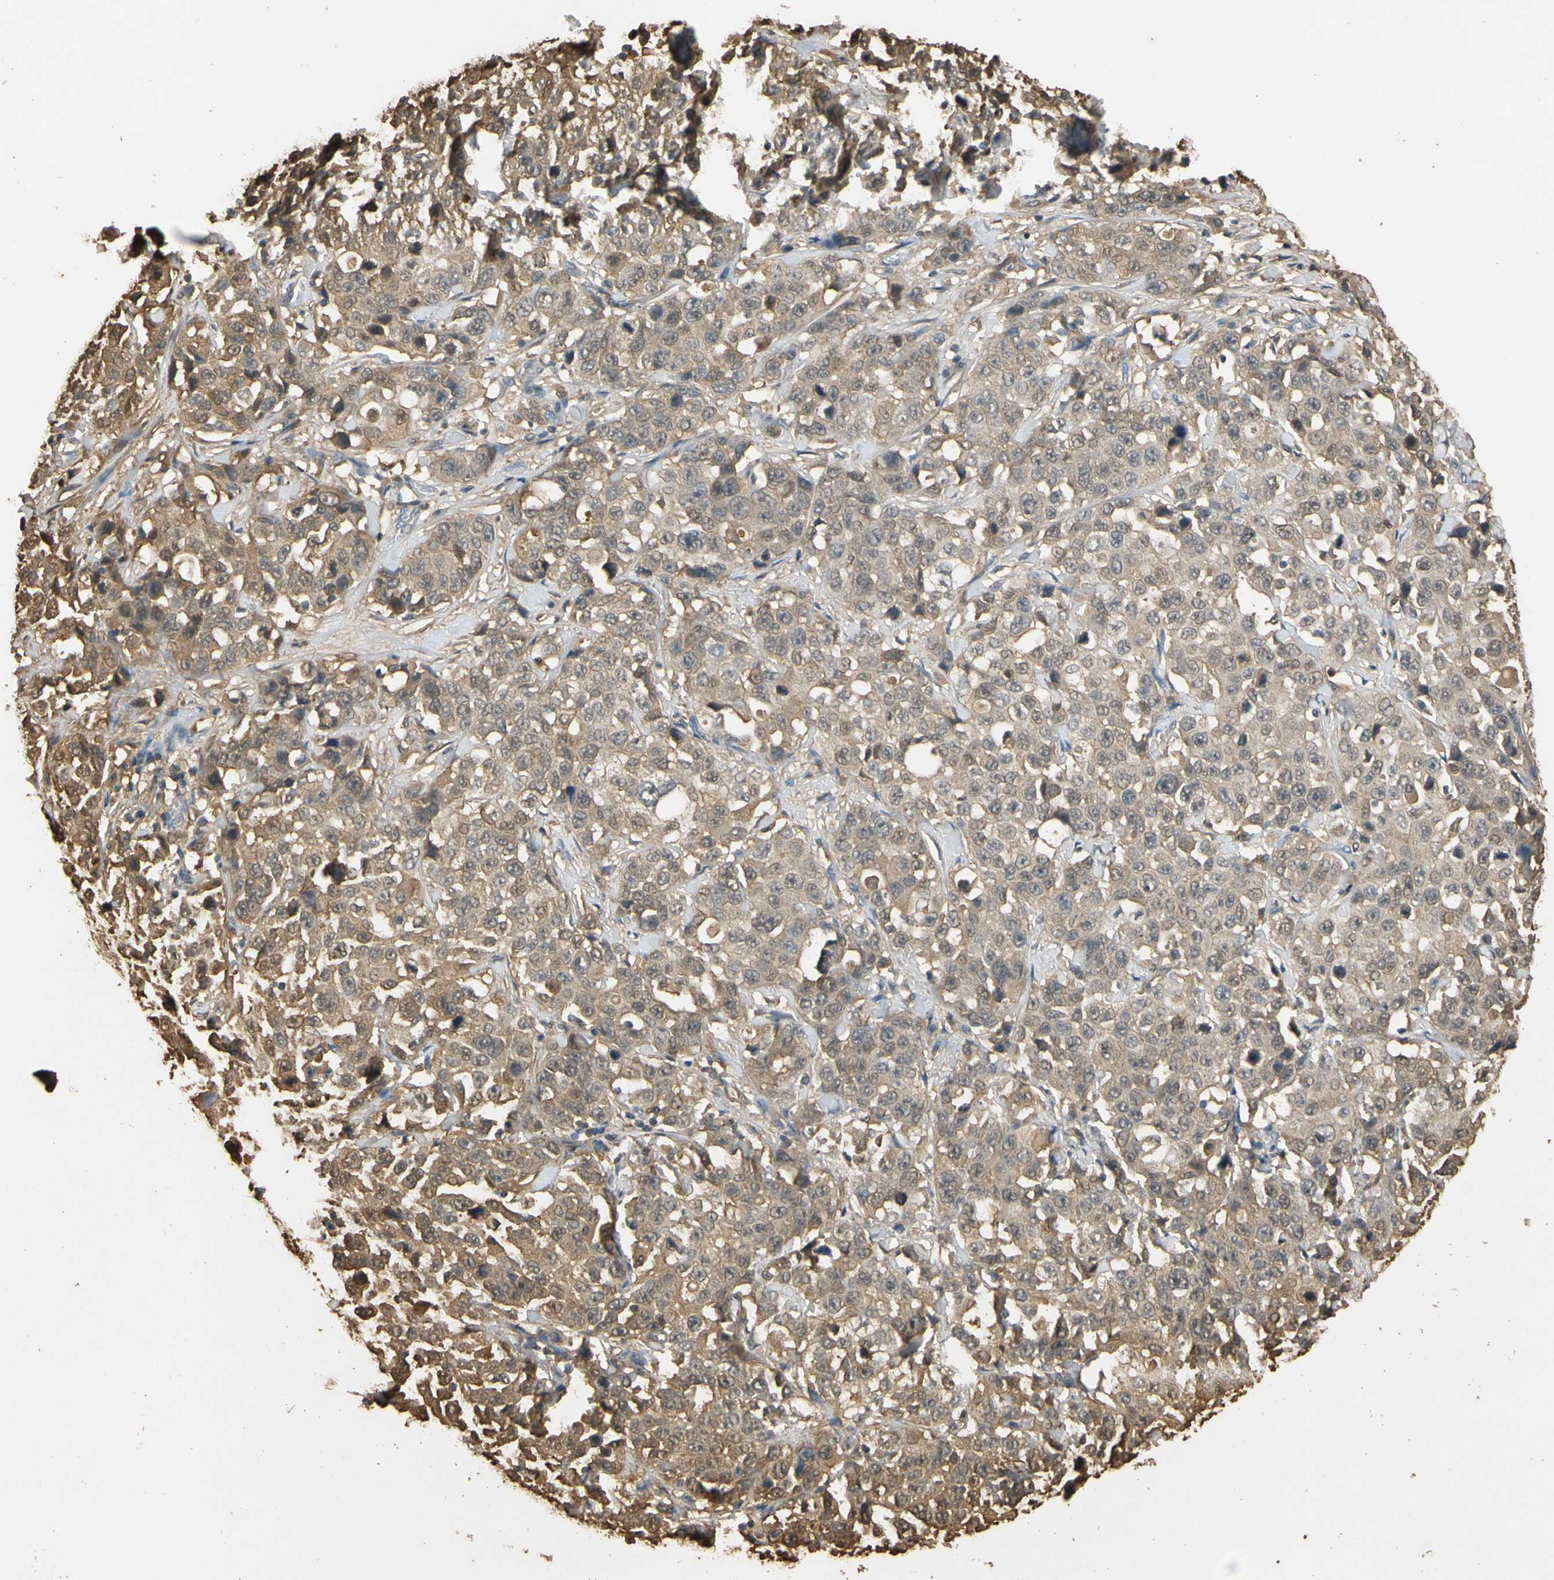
{"staining": {"intensity": "weak", "quantity": ">75%", "location": "cytoplasmic/membranous"}, "tissue": "stomach cancer", "cell_type": "Tumor cells", "image_type": "cancer", "snomed": [{"axis": "morphology", "description": "Normal tissue, NOS"}, {"axis": "morphology", "description": "Adenocarcinoma, NOS"}, {"axis": "topography", "description": "Stomach"}], "caption": "Immunohistochemical staining of stomach cancer (adenocarcinoma) shows low levels of weak cytoplasmic/membranous protein expression in approximately >75% of tumor cells.", "gene": "S100A6", "patient": {"sex": "male", "age": 48}}